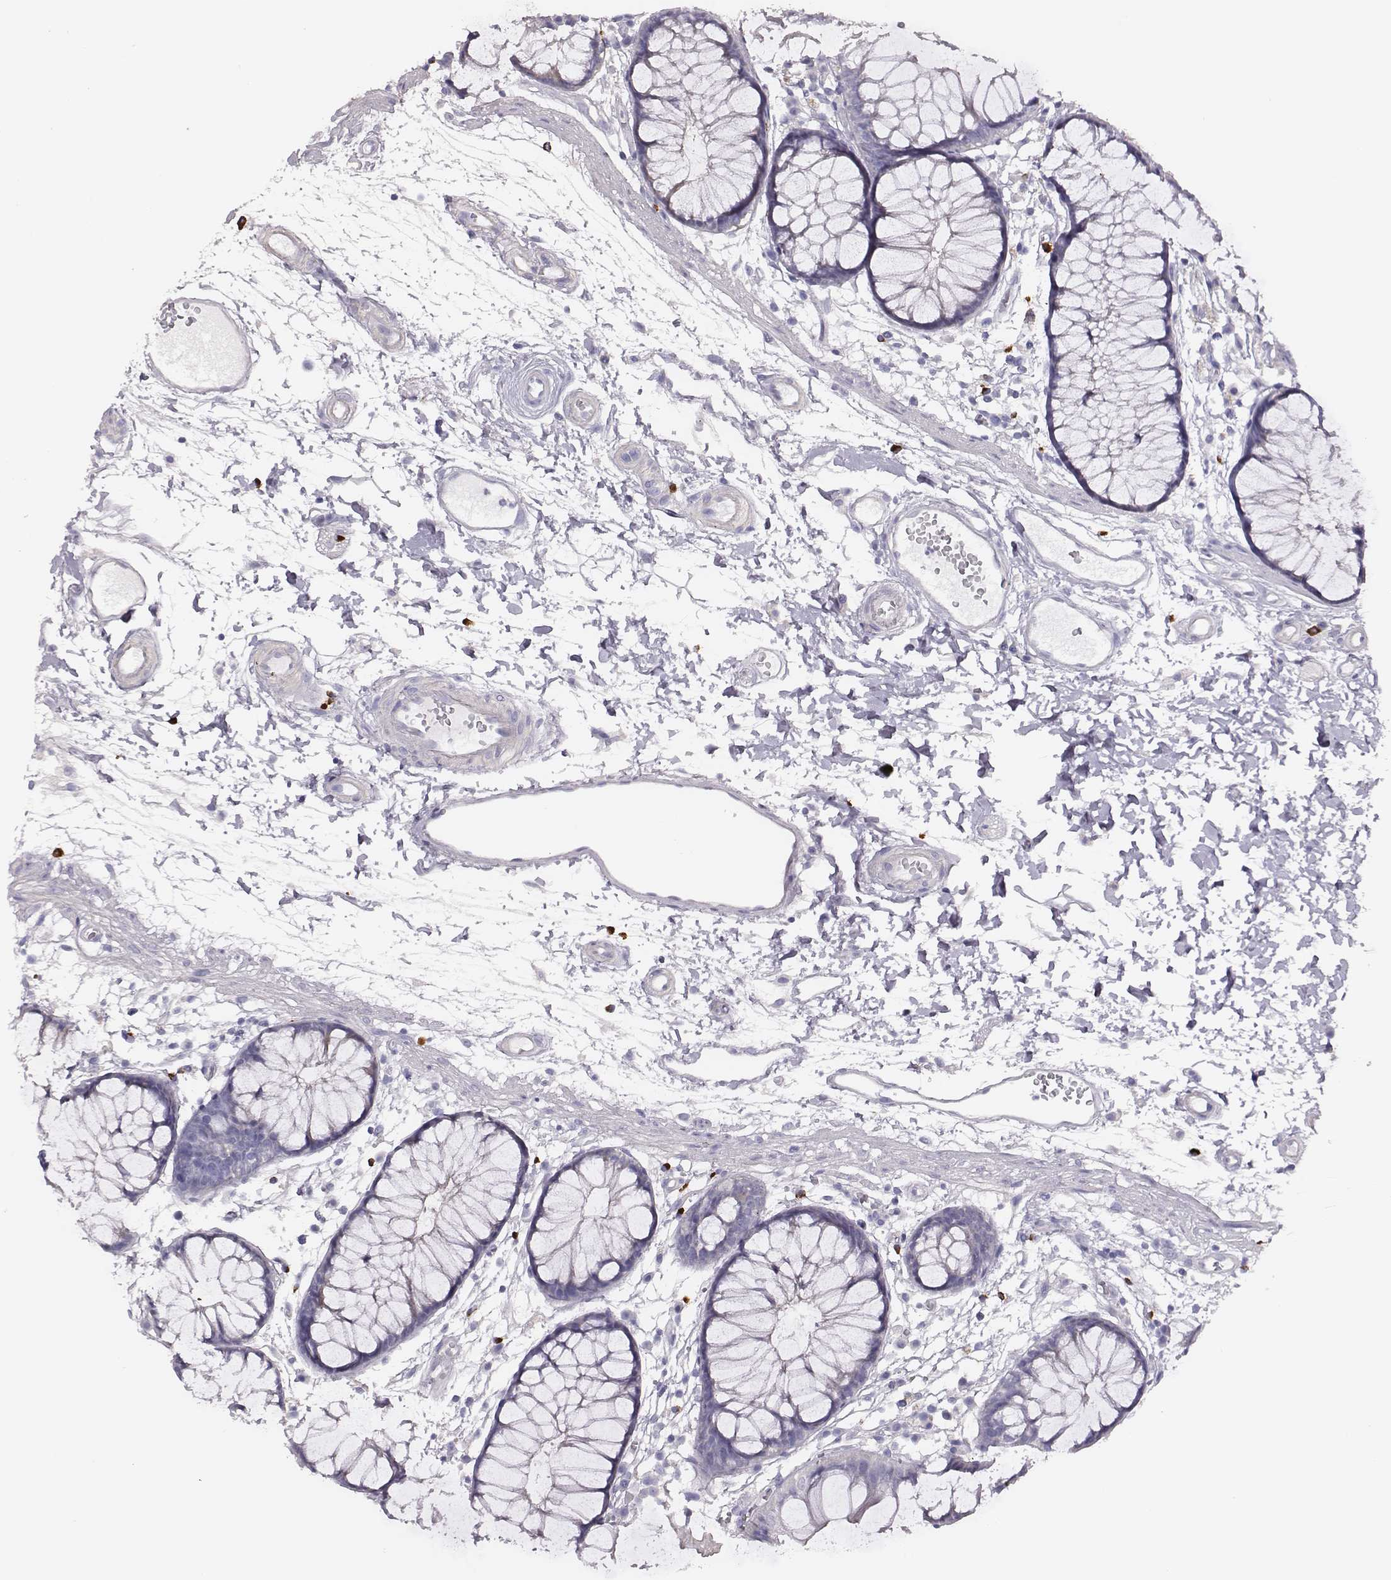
{"staining": {"intensity": "negative", "quantity": "none", "location": "none"}, "tissue": "colon", "cell_type": "Endothelial cells", "image_type": "normal", "snomed": [{"axis": "morphology", "description": "Normal tissue, NOS"}, {"axis": "morphology", "description": "Adenocarcinoma, NOS"}, {"axis": "topography", "description": "Colon"}], "caption": "Benign colon was stained to show a protein in brown. There is no significant expression in endothelial cells. (DAB (3,3'-diaminobenzidine) immunohistochemistry (IHC), high magnification).", "gene": "P2RY10", "patient": {"sex": "male", "age": 65}}